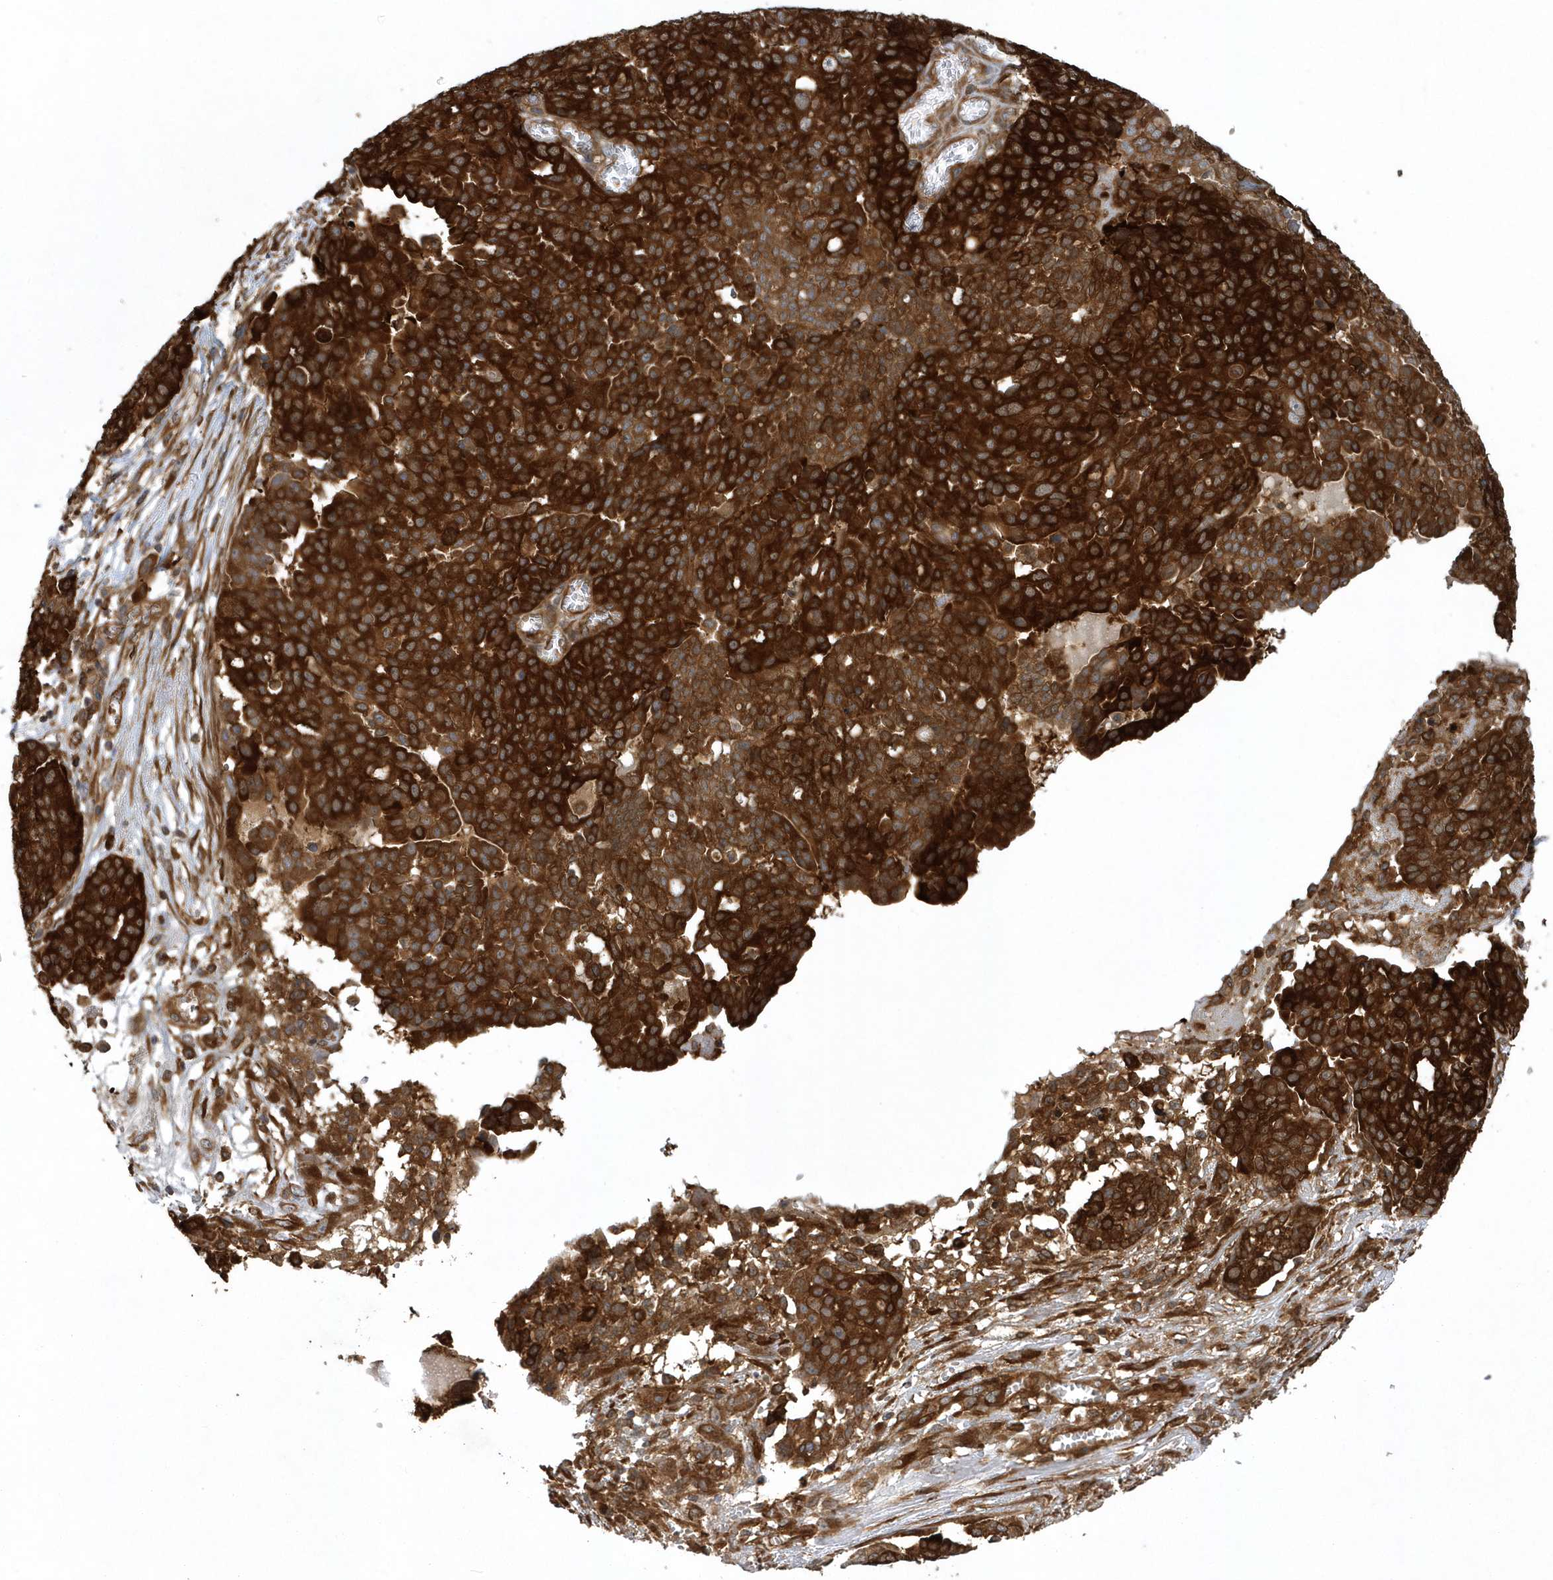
{"staining": {"intensity": "strong", "quantity": ">75%", "location": "cytoplasmic/membranous"}, "tissue": "ovarian cancer", "cell_type": "Tumor cells", "image_type": "cancer", "snomed": [{"axis": "morphology", "description": "Cystadenocarcinoma, serous, NOS"}, {"axis": "topography", "description": "Soft tissue"}, {"axis": "topography", "description": "Ovary"}], "caption": "An immunohistochemistry image of tumor tissue is shown. Protein staining in brown highlights strong cytoplasmic/membranous positivity in ovarian cancer (serous cystadenocarcinoma) within tumor cells.", "gene": "PAICS", "patient": {"sex": "female", "age": 57}}